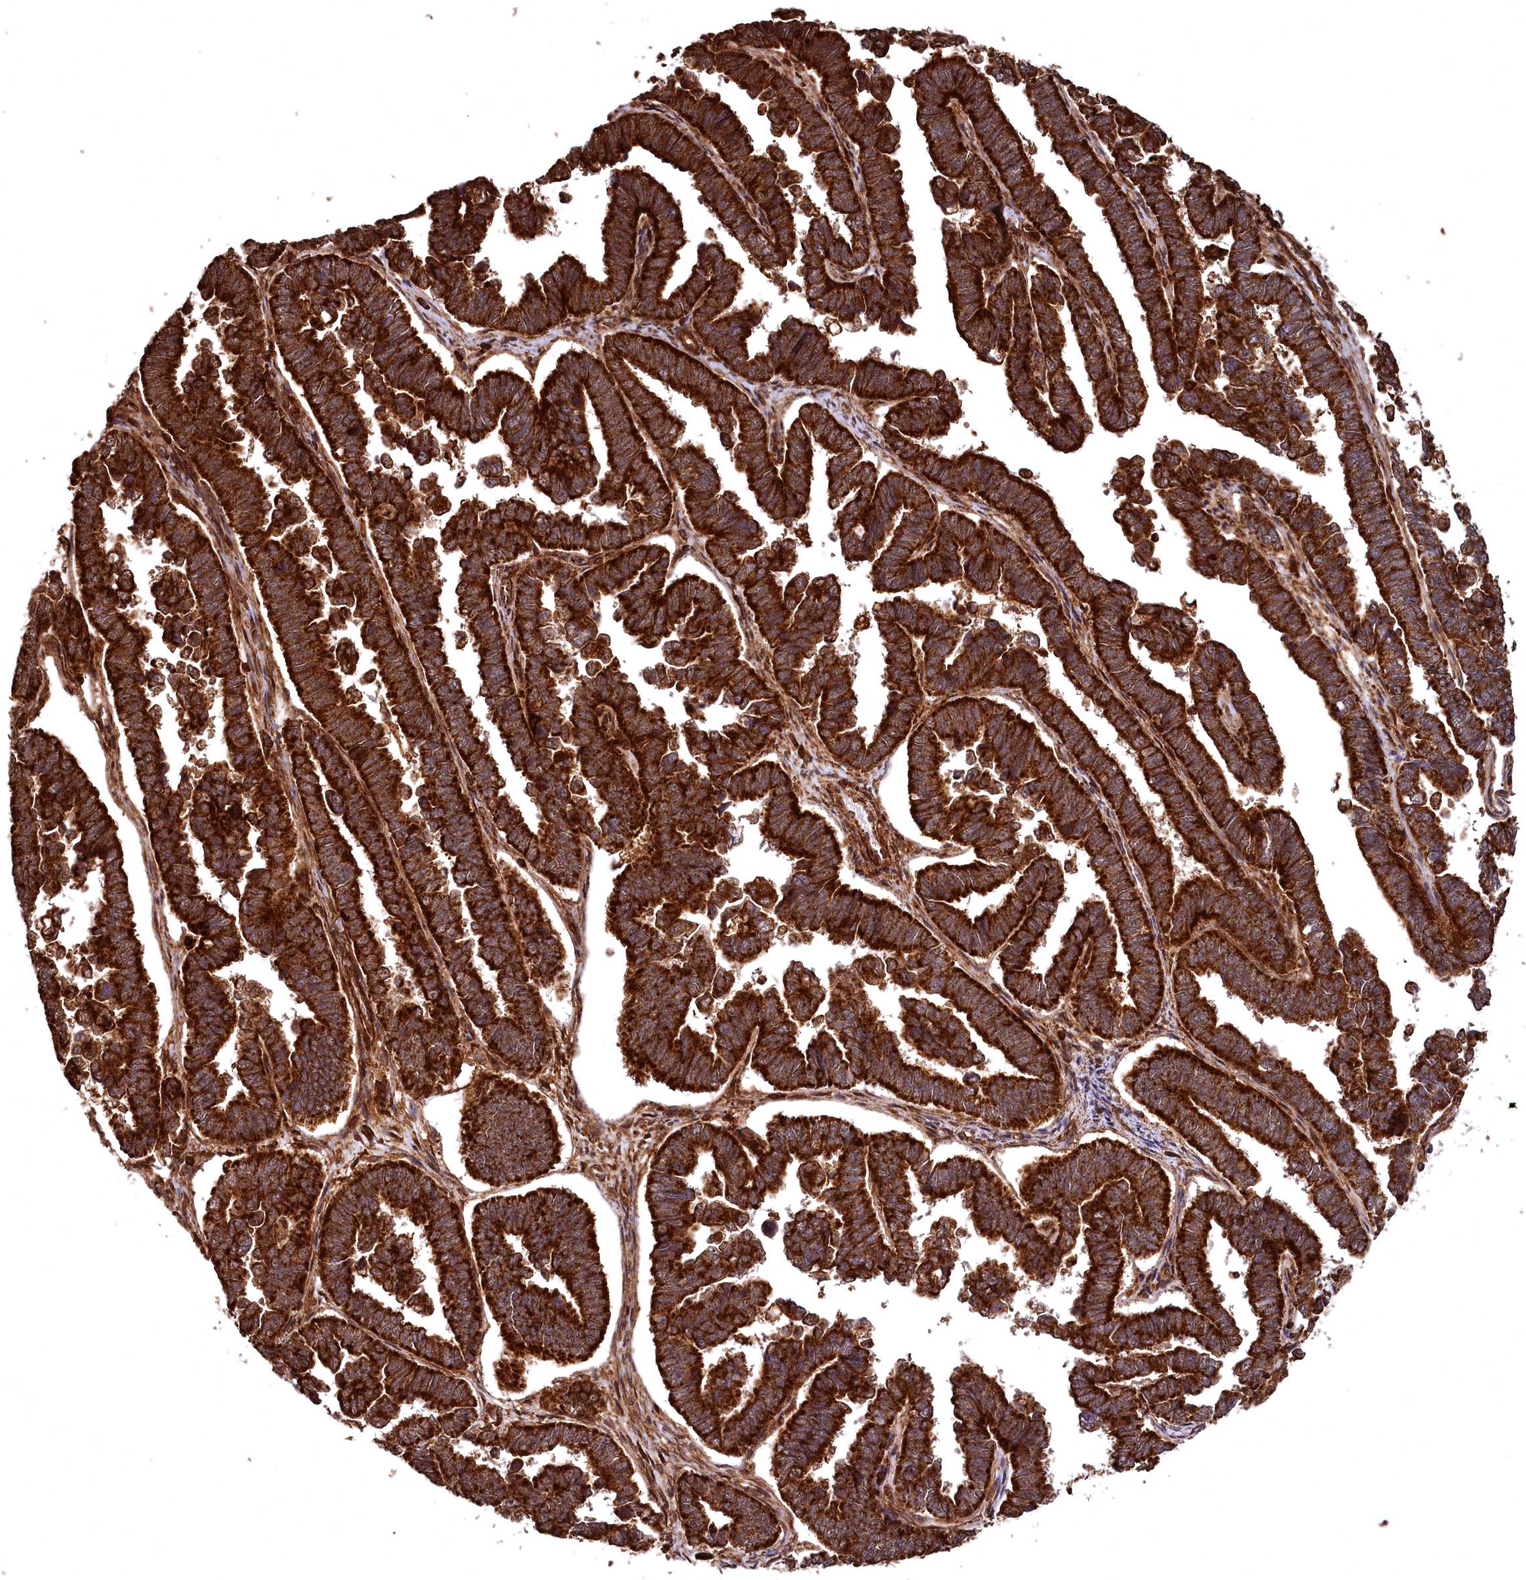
{"staining": {"intensity": "strong", "quantity": ">75%", "location": "cytoplasmic/membranous"}, "tissue": "endometrial cancer", "cell_type": "Tumor cells", "image_type": "cancer", "snomed": [{"axis": "morphology", "description": "Adenocarcinoma, NOS"}, {"axis": "topography", "description": "Endometrium"}], "caption": "Endometrial adenocarcinoma was stained to show a protein in brown. There is high levels of strong cytoplasmic/membranous expression in approximately >75% of tumor cells.", "gene": "STUB1", "patient": {"sex": "female", "age": 75}}